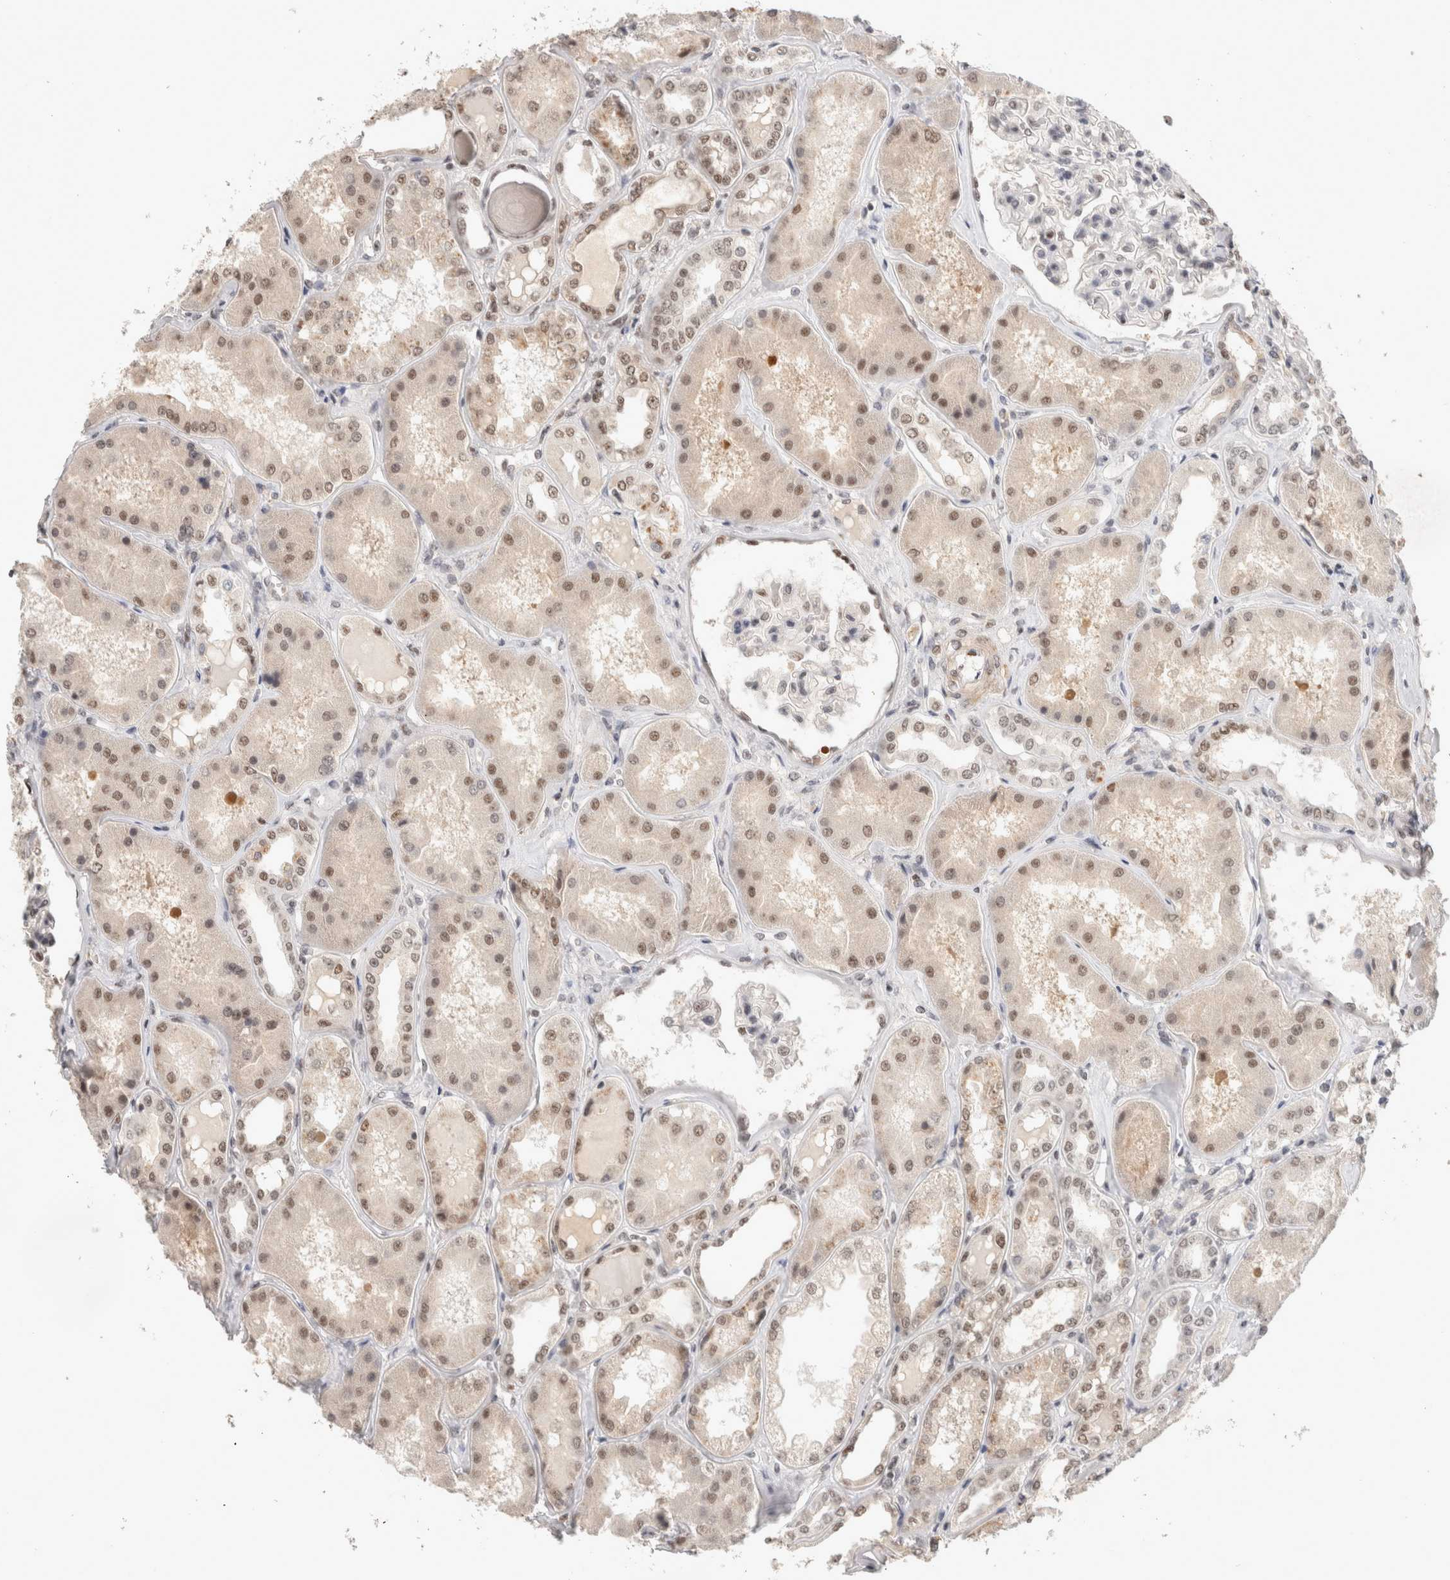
{"staining": {"intensity": "moderate", "quantity": "25%-75%", "location": "nuclear"}, "tissue": "kidney", "cell_type": "Cells in glomeruli", "image_type": "normal", "snomed": [{"axis": "morphology", "description": "Normal tissue, NOS"}, {"axis": "topography", "description": "Kidney"}], "caption": "About 25%-75% of cells in glomeruli in benign human kidney demonstrate moderate nuclear protein positivity as visualized by brown immunohistochemical staining.", "gene": "ZNF830", "patient": {"sex": "female", "age": 56}}